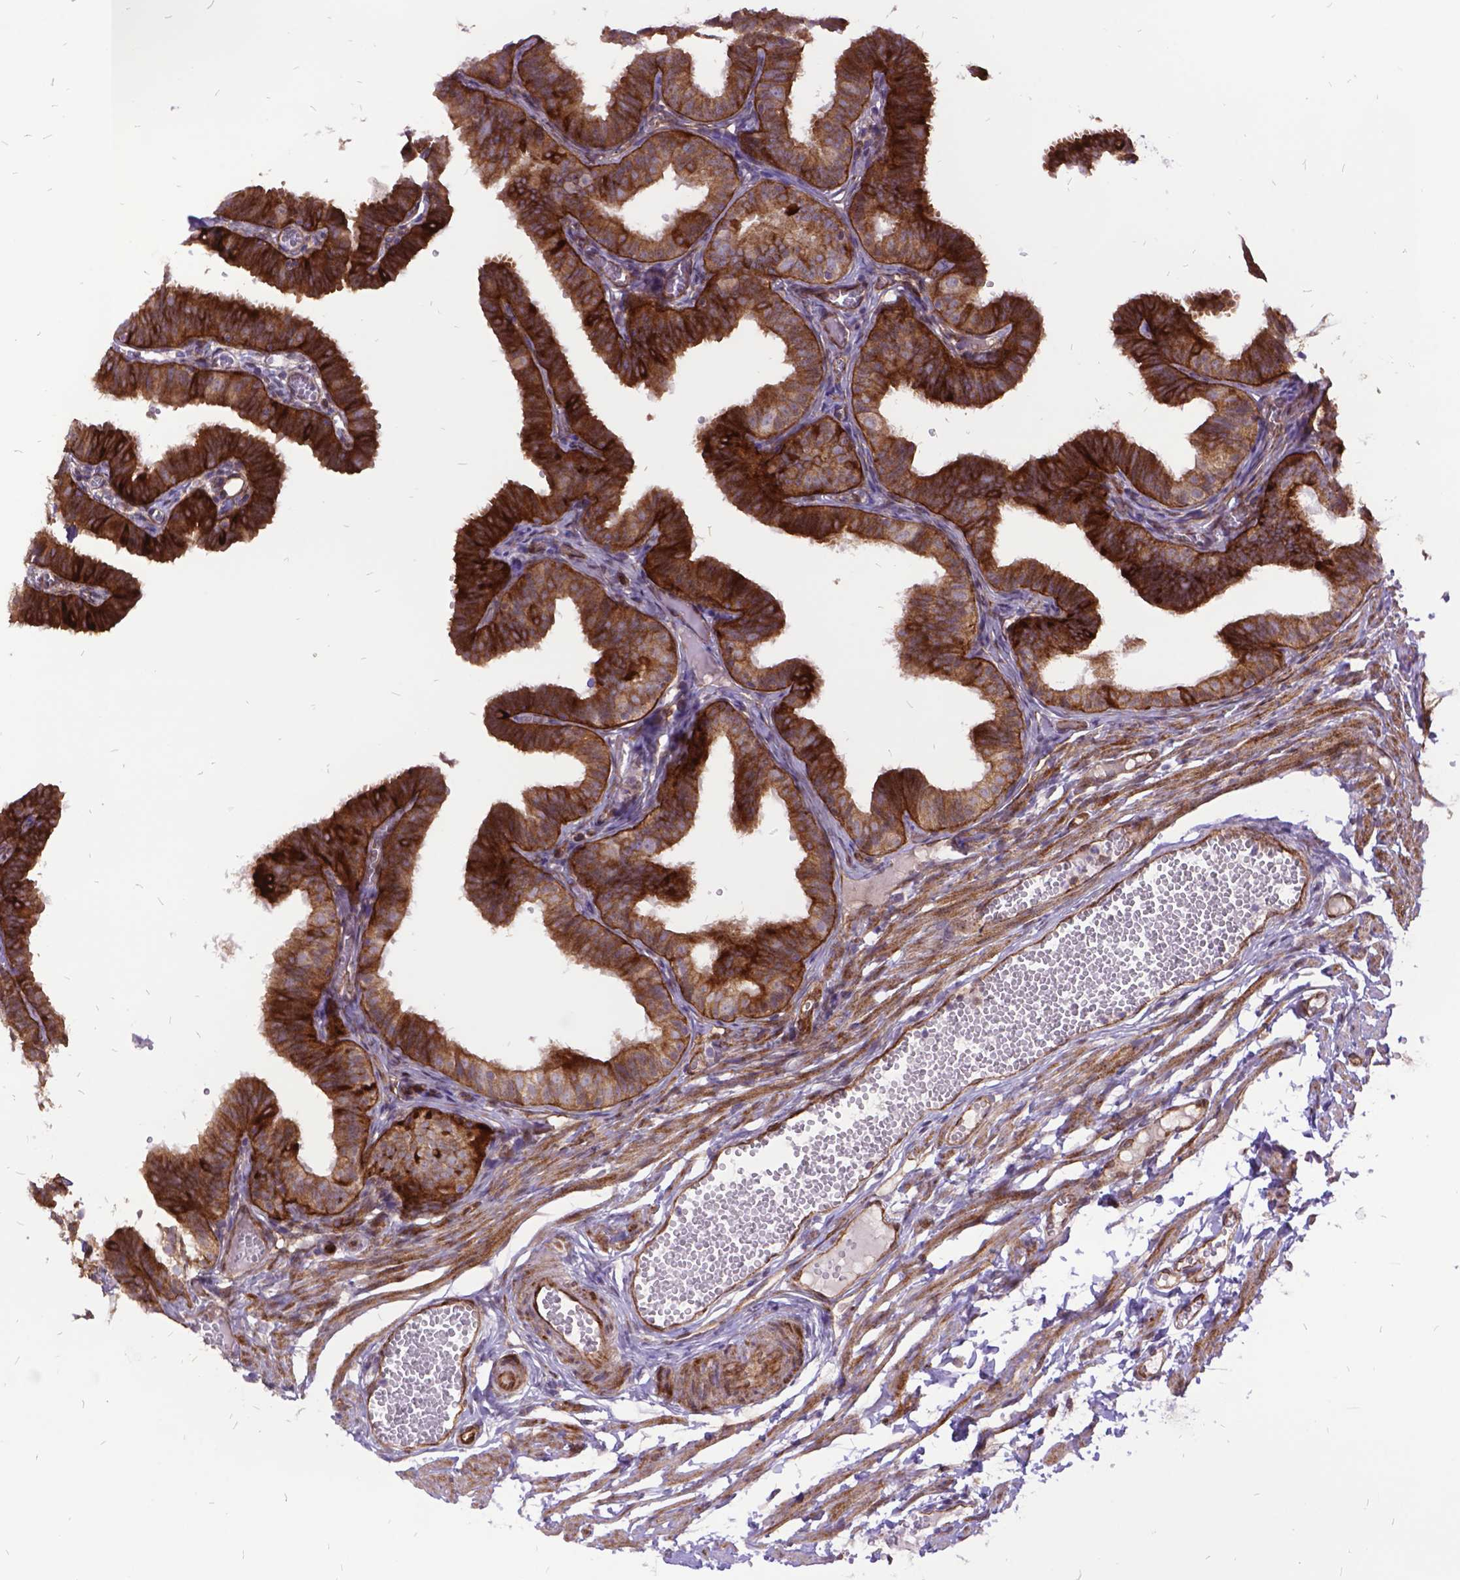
{"staining": {"intensity": "moderate", "quantity": ">75%", "location": "cytoplasmic/membranous"}, "tissue": "fallopian tube", "cell_type": "Glandular cells", "image_type": "normal", "snomed": [{"axis": "morphology", "description": "Normal tissue, NOS"}, {"axis": "topography", "description": "Fallopian tube"}], "caption": "Moderate cytoplasmic/membranous positivity for a protein is present in approximately >75% of glandular cells of normal fallopian tube using immunohistochemistry.", "gene": "GRB7", "patient": {"sex": "female", "age": 25}}